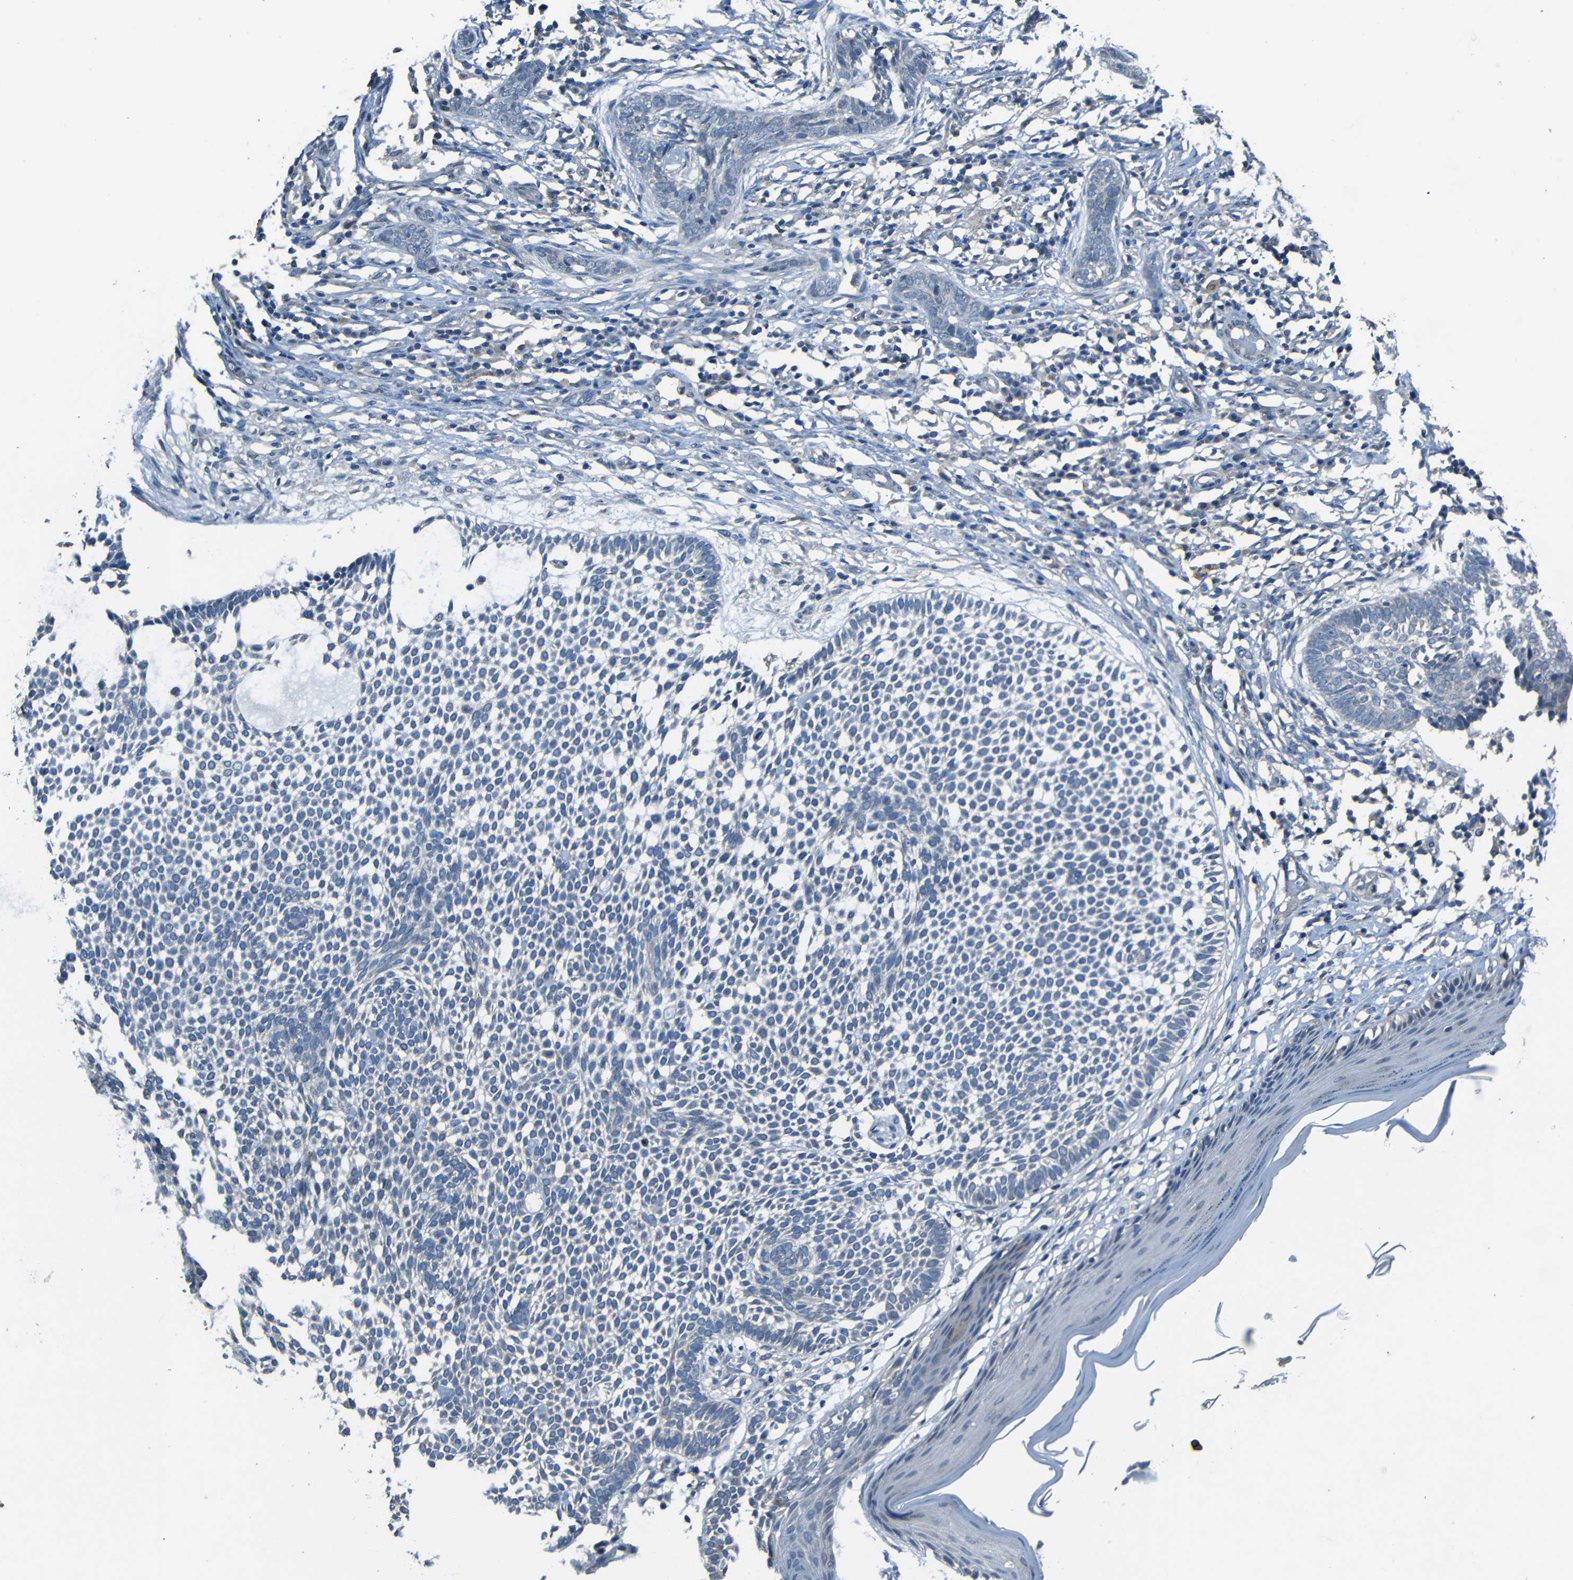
{"staining": {"intensity": "negative", "quantity": "none", "location": "none"}, "tissue": "skin cancer", "cell_type": "Tumor cells", "image_type": "cancer", "snomed": [{"axis": "morphology", "description": "Basal cell carcinoma"}, {"axis": "topography", "description": "Skin"}], "caption": "This is an immunohistochemistry (IHC) histopathology image of human basal cell carcinoma (skin). There is no positivity in tumor cells.", "gene": "SLA", "patient": {"sex": "male", "age": 87}}